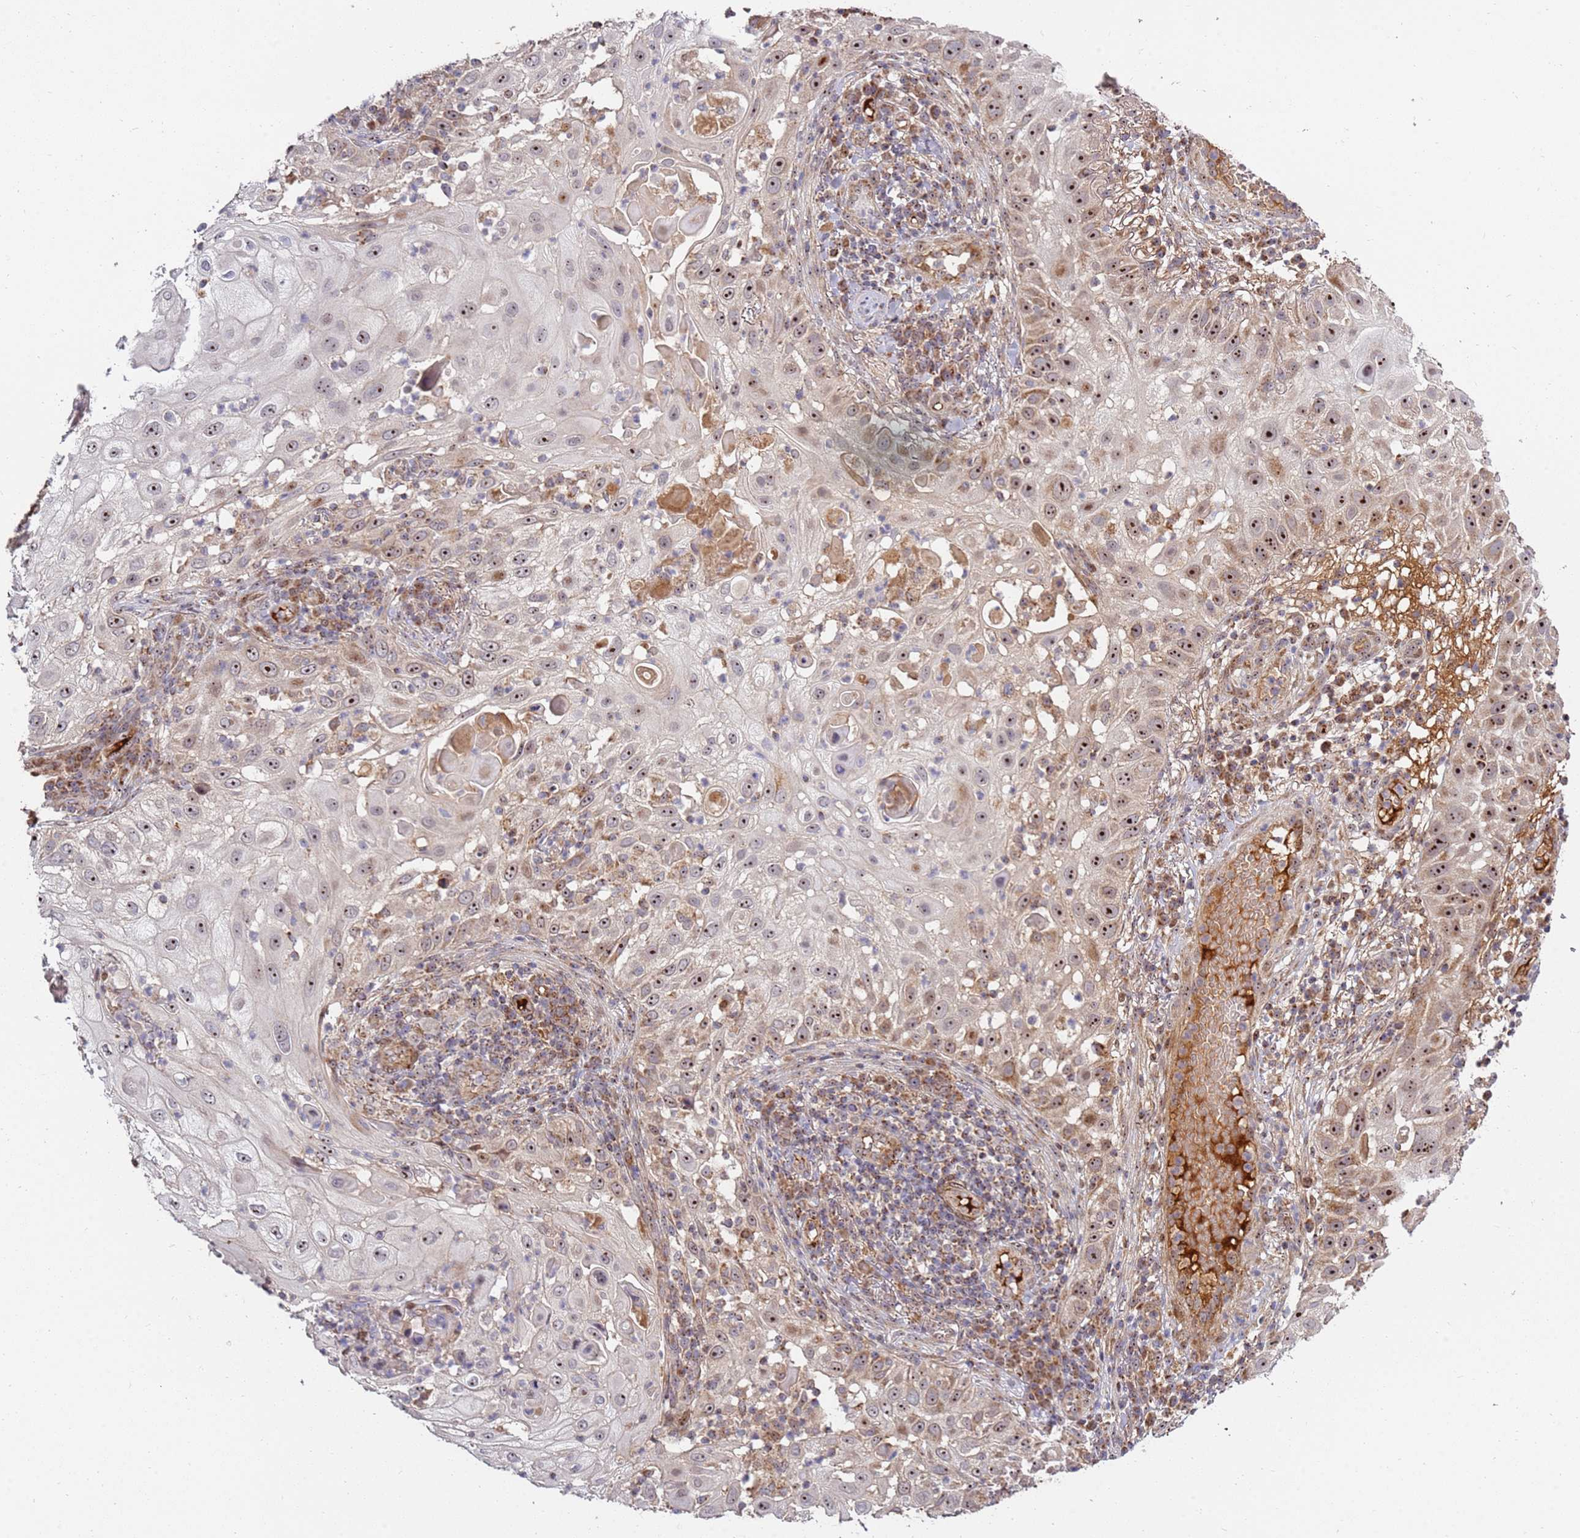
{"staining": {"intensity": "moderate", "quantity": ">75%", "location": "cytoplasmic/membranous,nuclear"}, "tissue": "skin cancer", "cell_type": "Tumor cells", "image_type": "cancer", "snomed": [{"axis": "morphology", "description": "Squamous cell carcinoma, NOS"}, {"axis": "topography", "description": "Skin"}], "caption": "Protein staining by immunohistochemistry (IHC) shows moderate cytoplasmic/membranous and nuclear expression in about >75% of tumor cells in skin cancer (squamous cell carcinoma). (IHC, brightfield microscopy, high magnification).", "gene": "KIF25", "patient": {"sex": "female", "age": 44}}